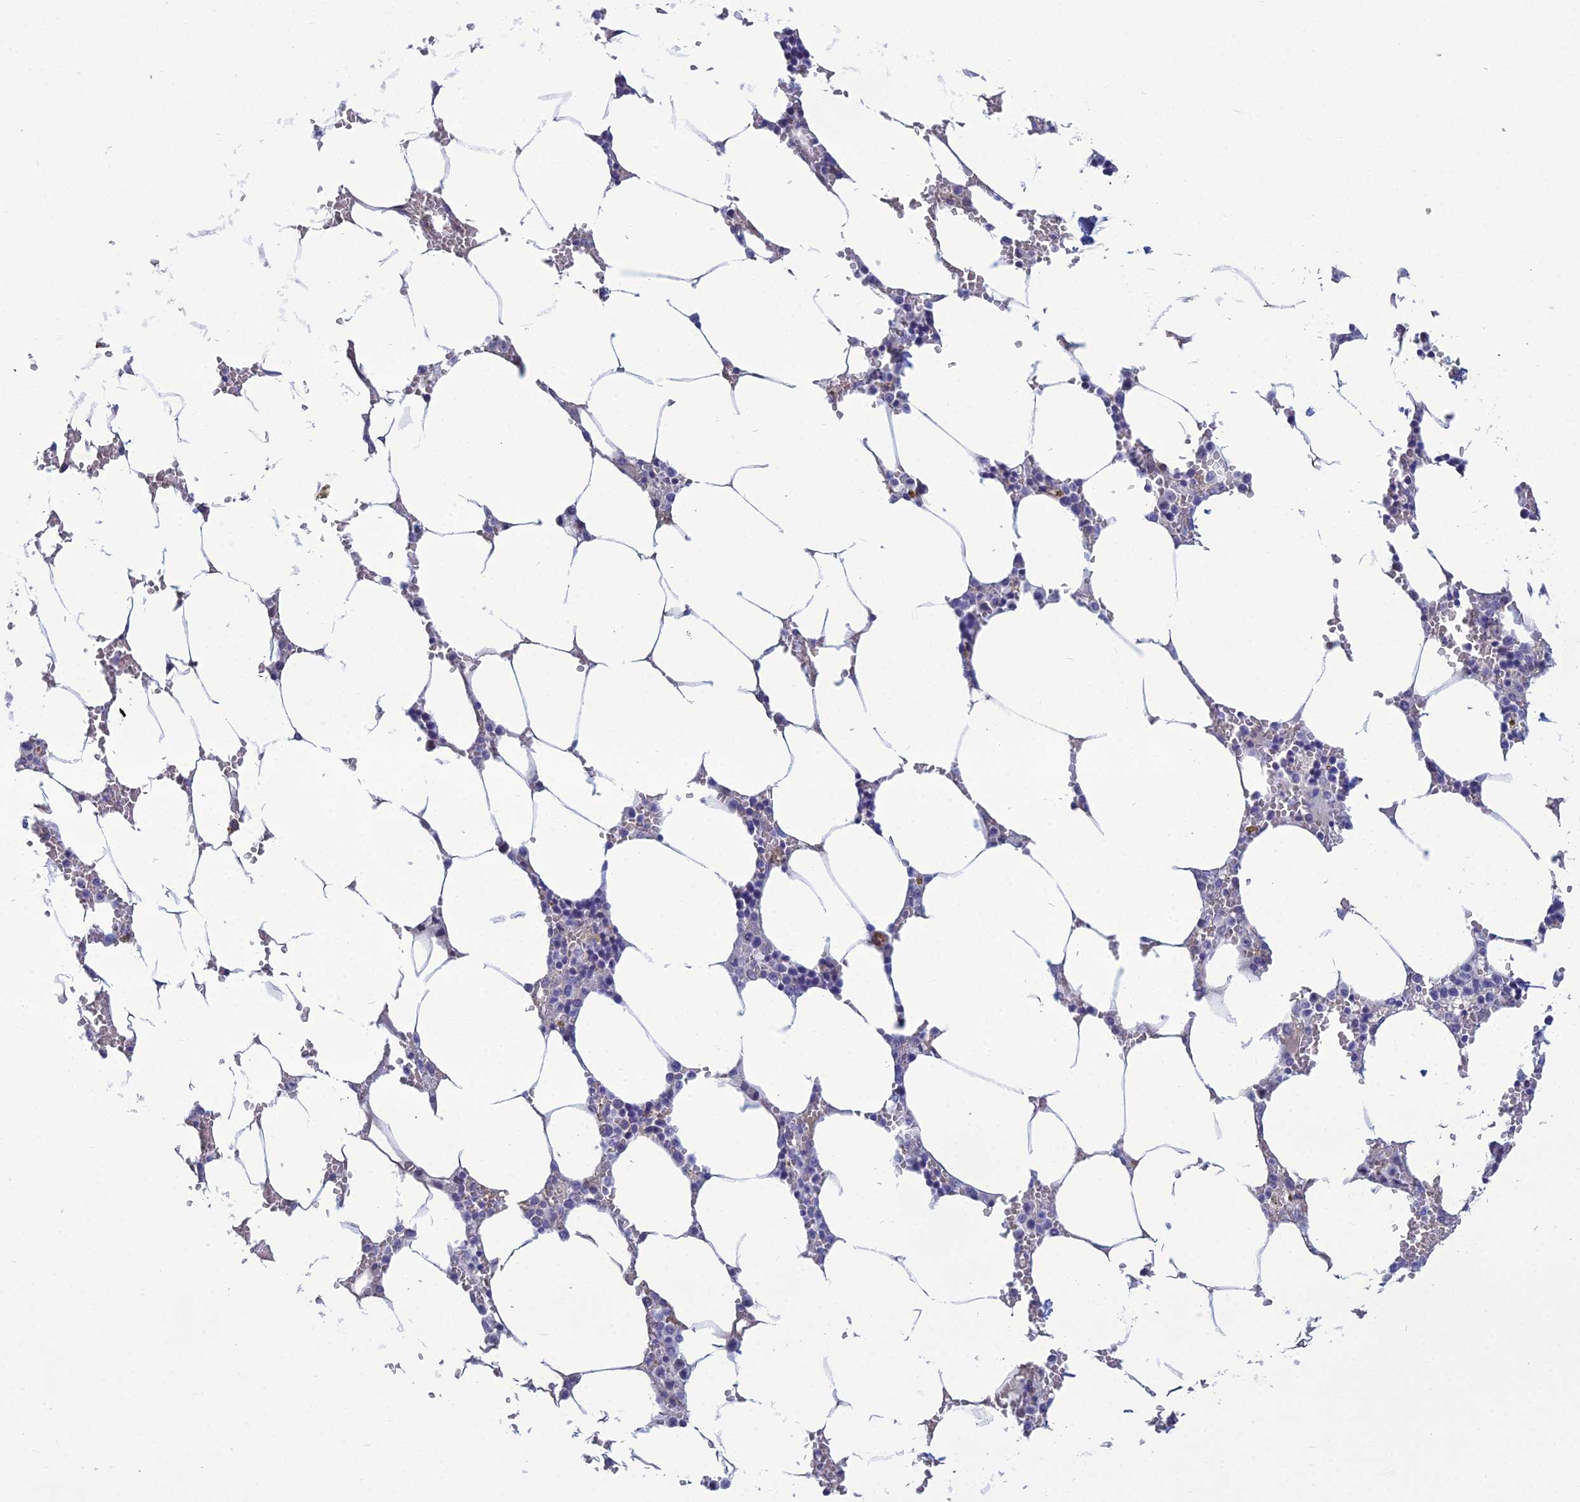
{"staining": {"intensity": "negative", "quantity": "none", "location": "none"}, "tissue": "bone marrow", "cell_type": "Hematopoietic cells", "image_type": "normal", "snomed": [{"axis": "morphology", "description": "Normal tissue, NOS"}, {"axis": "topography", "description": "Bone marrow"}], "caption": "Hematopoietic cells show no significant expression in normal bone marrow. (DAB (3,3'-diaminobenzidine) IHC with hematoxylin counter stain).", "gene": "LZTS2", "patient": {"sex": "male", "age": 70}}